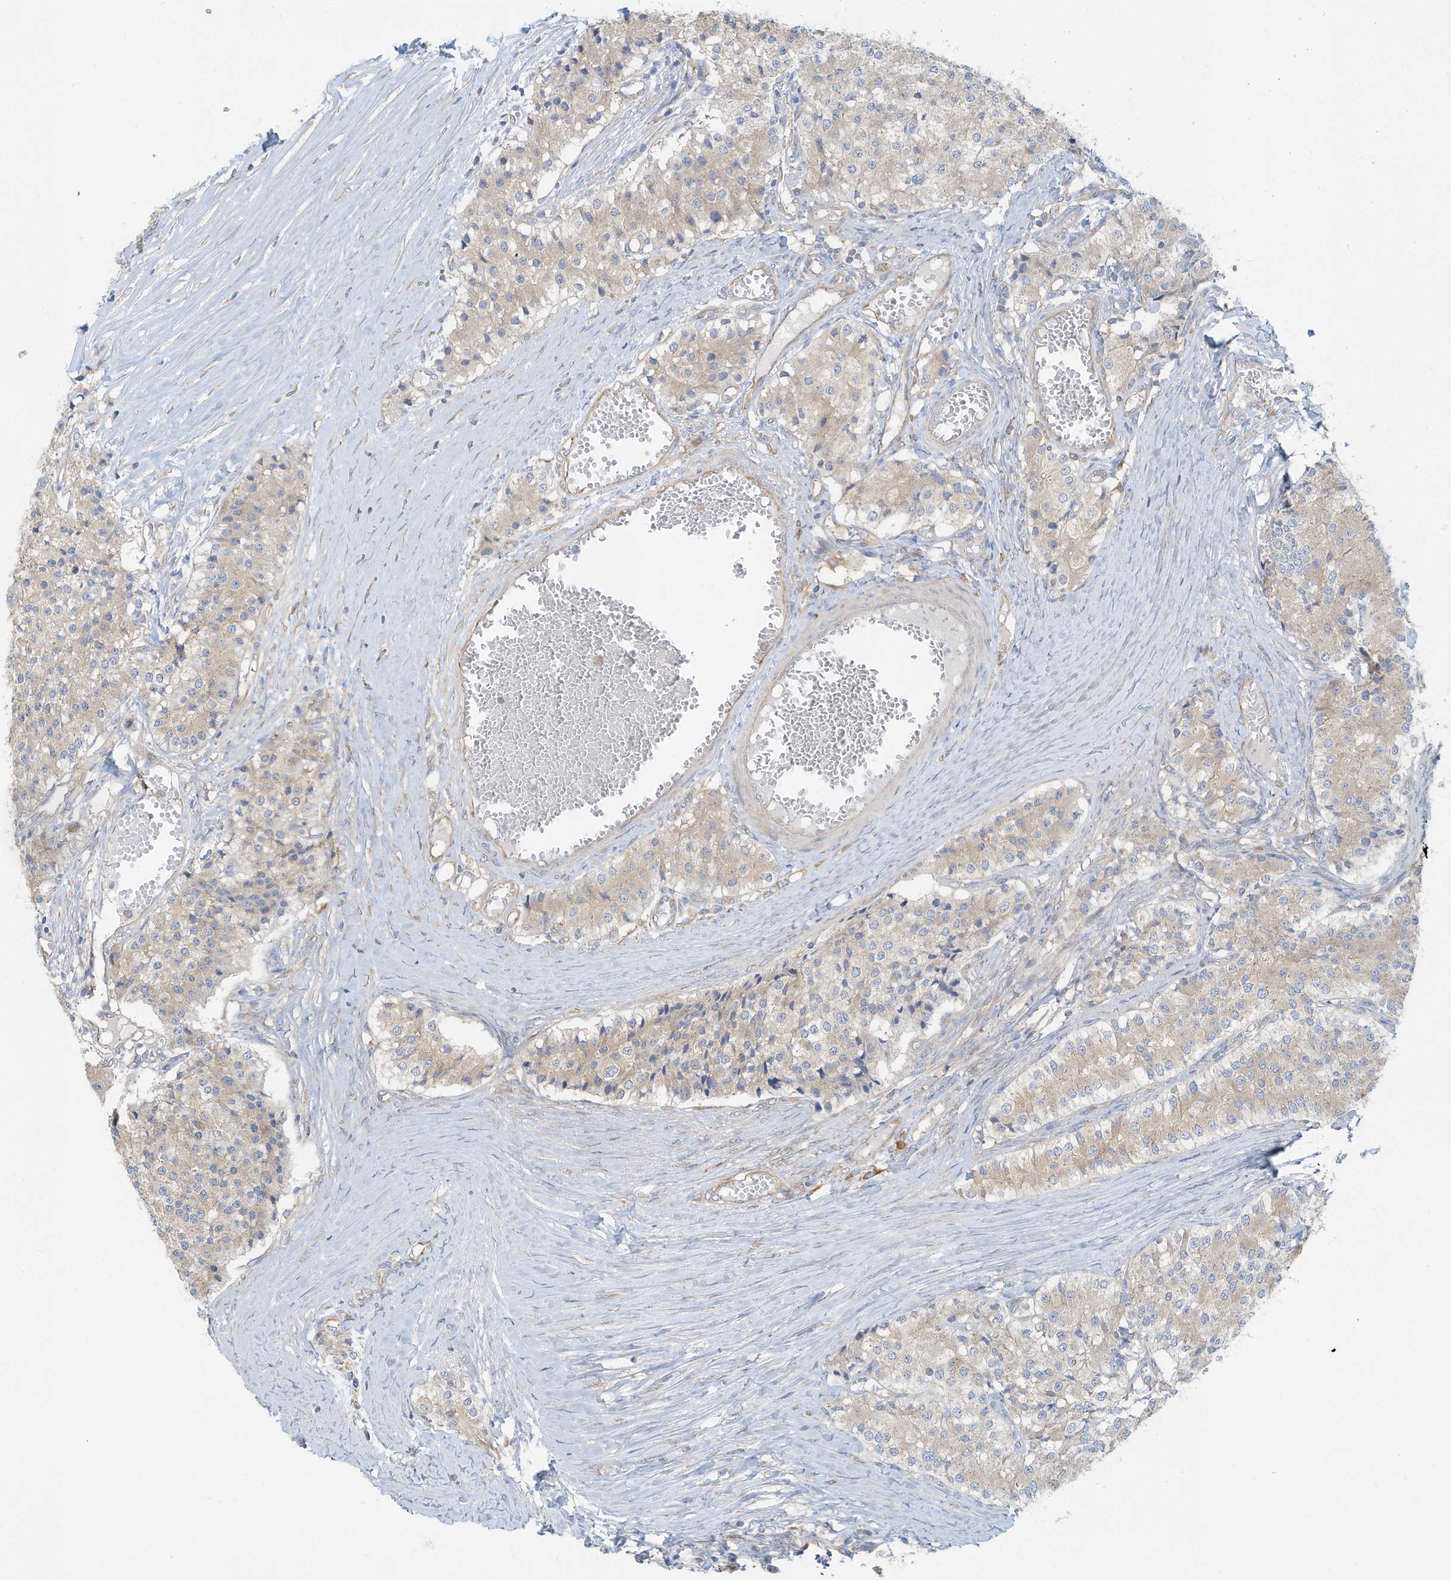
{"staining": {"intensity": "negative", "quantity": "none", "location": "none"}, "tissue": "carcinoid", "cell_type": "Tumor cells", "image_type": "cancer", "snomed": [{"axis": "morphology", "description": "Carcinoid, malignant, NOS"}, {"axis": "topography", "description": "Colon"}], "caption": "Tumor cells are negative for protein expression in human carcinoid.", "gene": "USE1", "patient": {"sex": "female", "age": 52}}